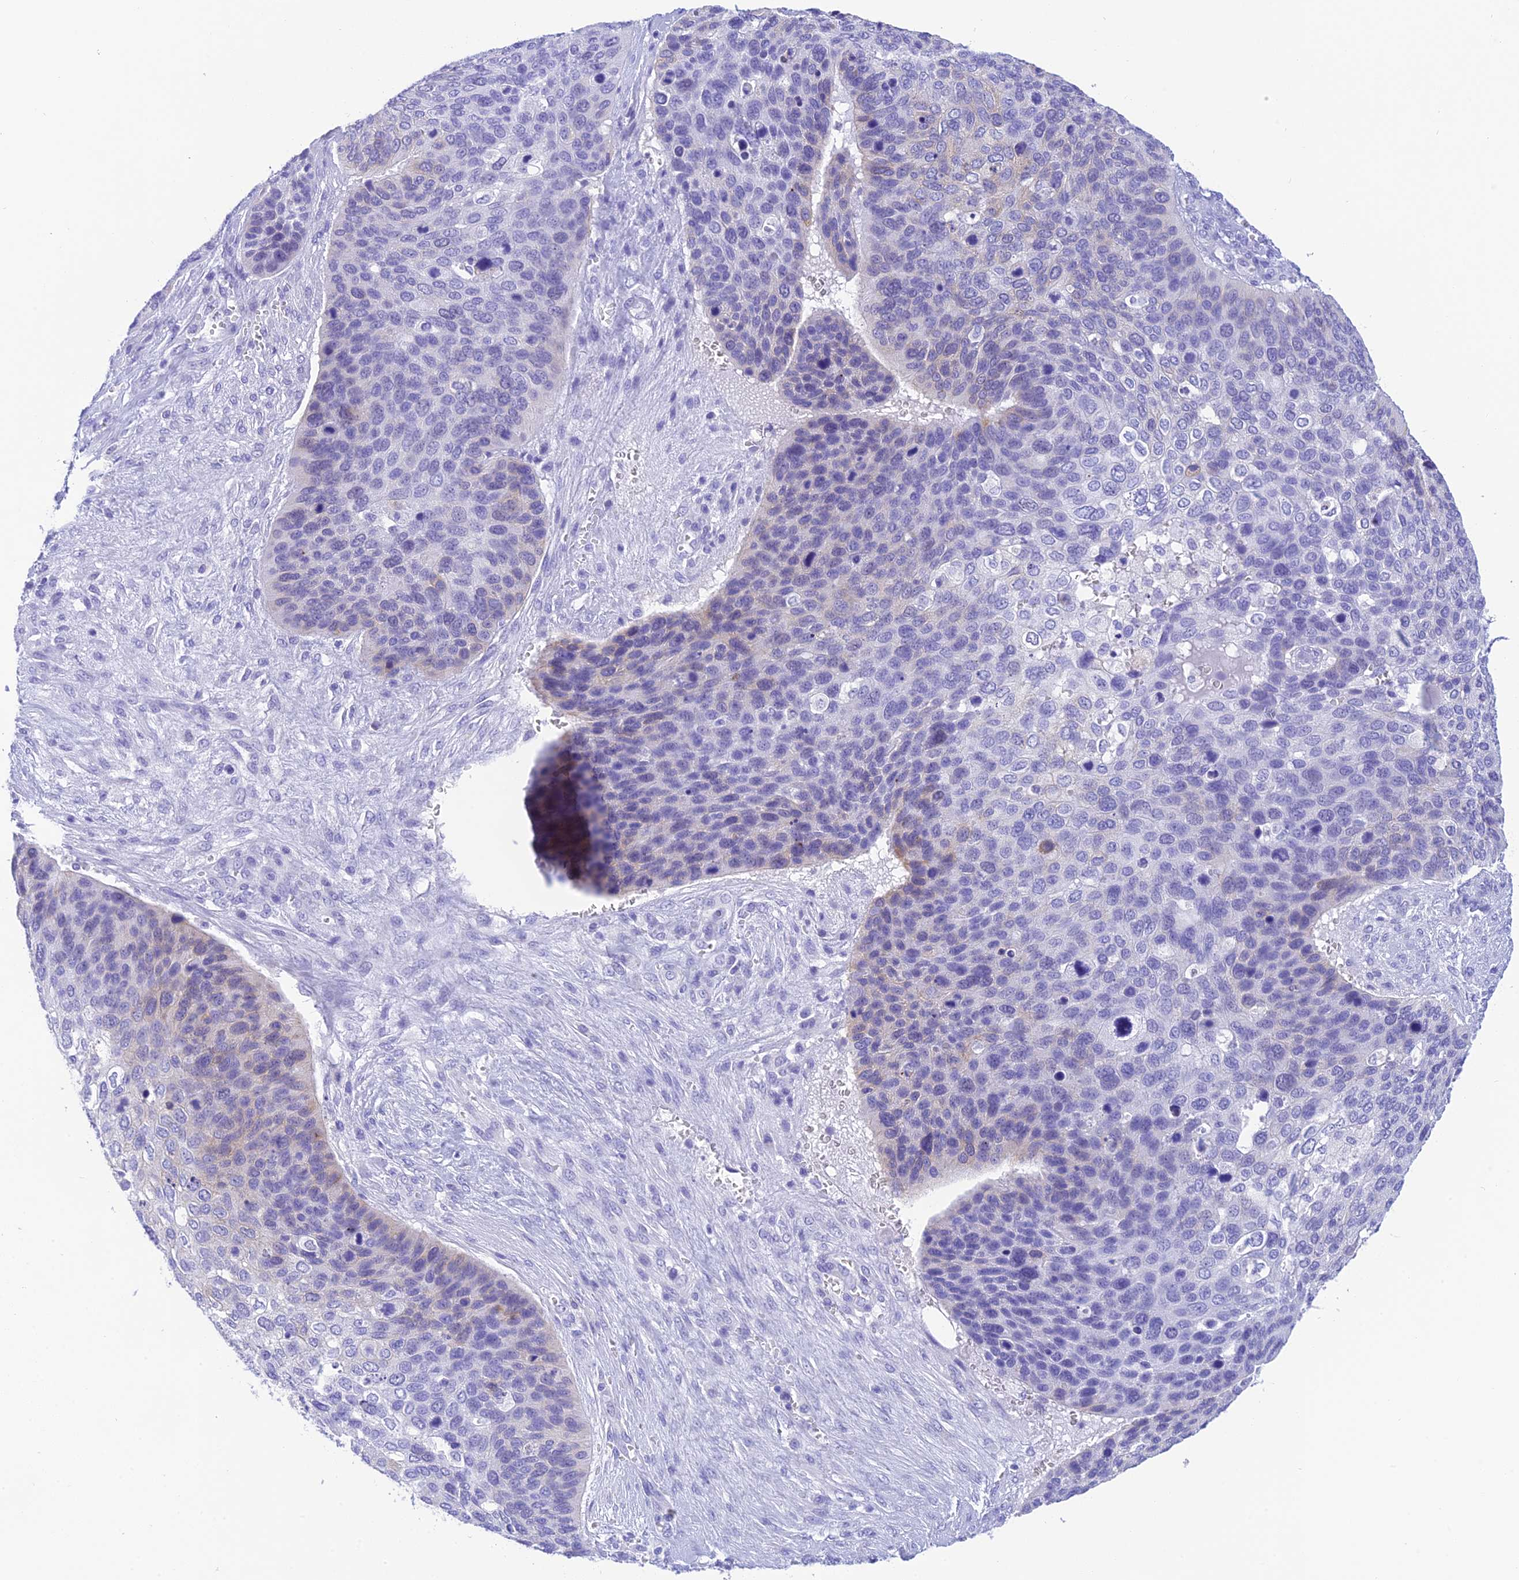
{"staining": {"intensity": "negative", "quantity": "none", "location": "none"}, "tissue": "skin cancer", "cell_type": "Tumor cells", "image_type": "cancer", "snomed": [{"axis": "morphology", "description": "Basal cell carcinoma"}, {"axis": "topography", "description": "Skin"}], "caption": "DAB (3,3'-diaminobenzidine) immunohistochemical staining of human skin cancer (basal cell carcinoma) reveals no significant positivity in tumor cells.", "gene": "KDELR3", "patient": {"sex": "female", "age": 74}}